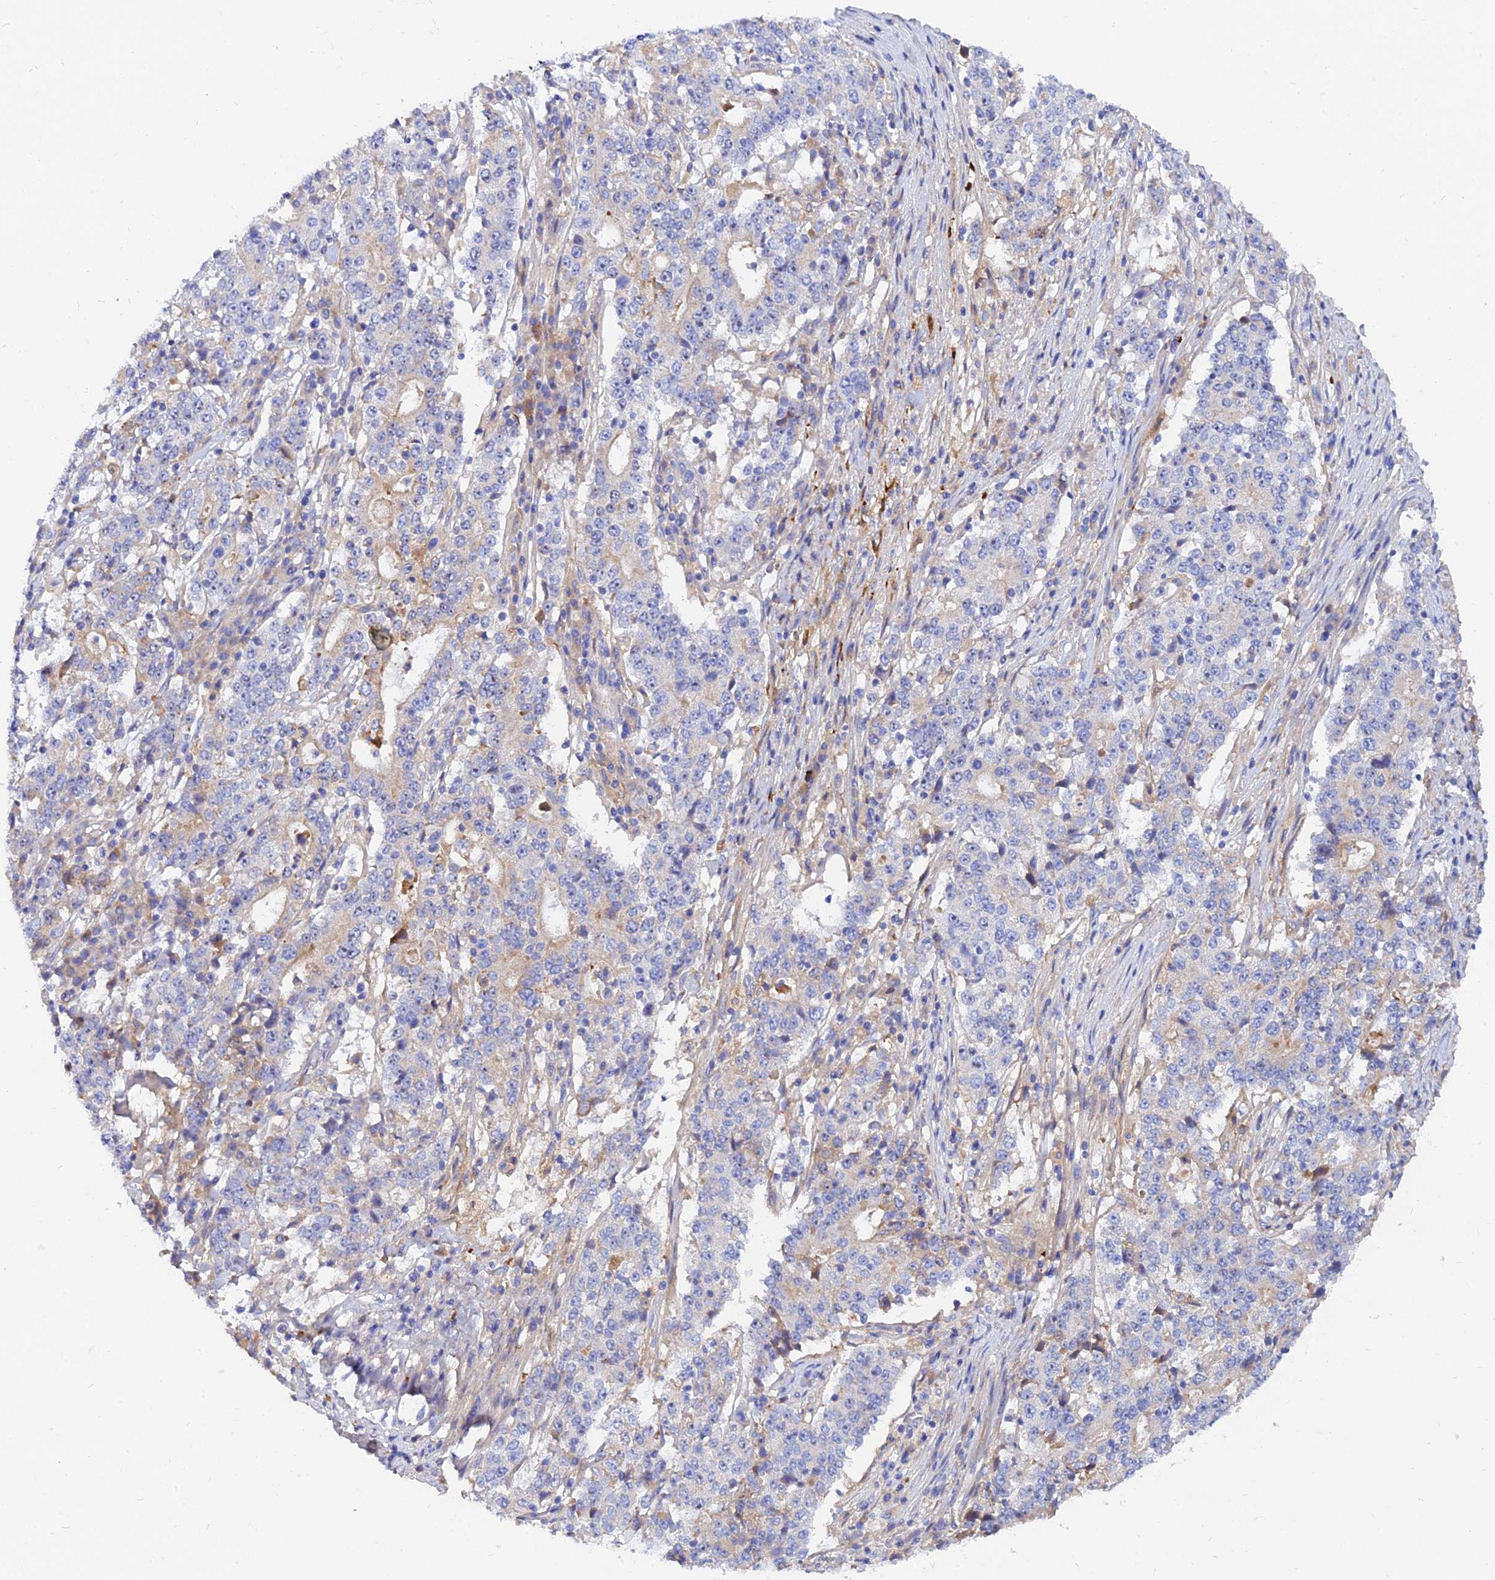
{"staining": {"intensity": "moderate", "quantity": "<25%", "location": "cytoplasmic/membranous"}, "tissue": "stomach cancer", "cell_type": "Tumor cells", "image_type": "cancer", "snomed": [{"axis": "morphology", "description": "Adenocarcinoma, NOS"}, {"axis": "topography", "description": "Stomach"}], "caption": "Moderate cytoplasmic/membranous positivity is appreciated in approximately <25% of tumor cells in stomach adenocarcinoma.", "gene": "MROH1", "patient": {"sex": "male", "age": 59}}